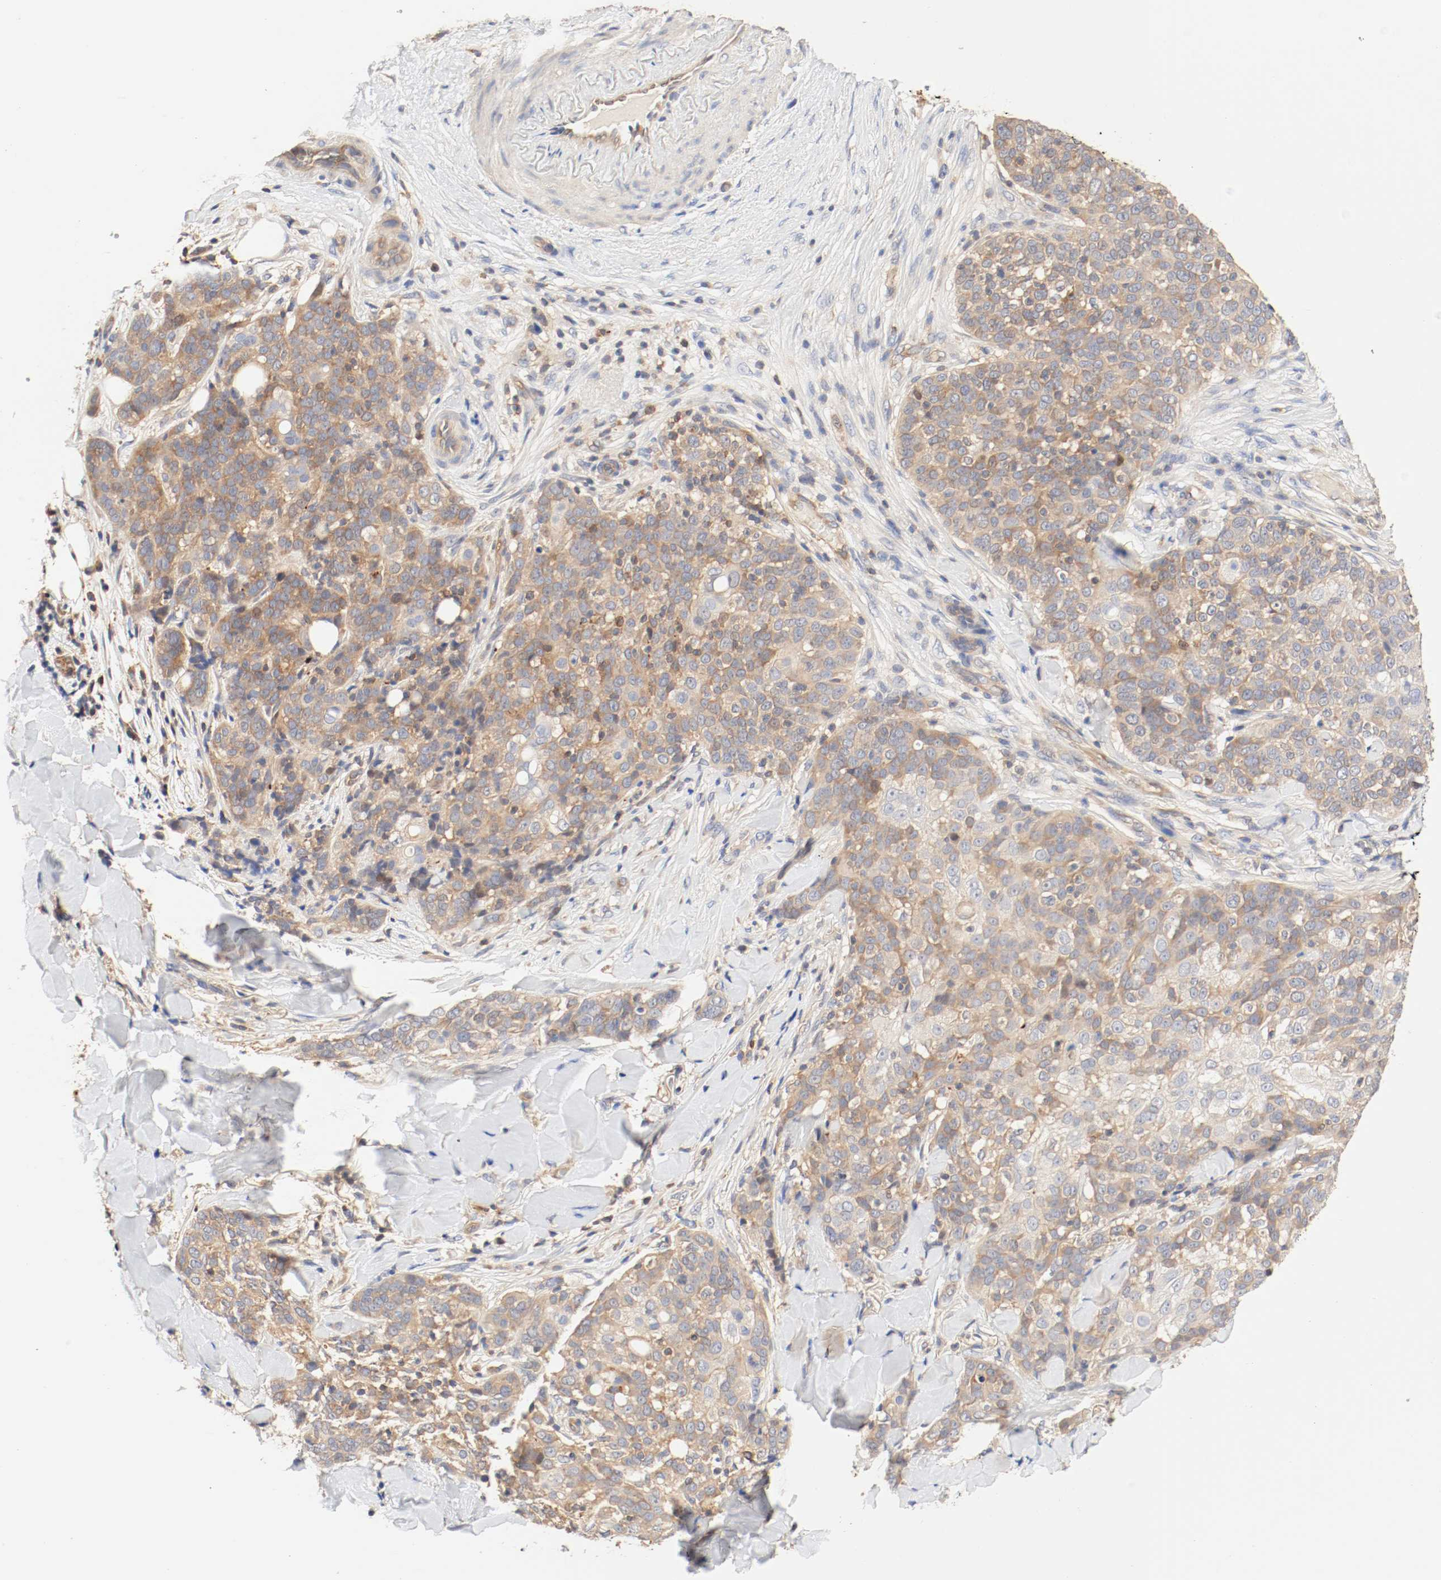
{"staining": {"intensity": "moderate", "quantity": ">75%", "location": "cytoplasmic/membranous"}, "tissue": "skin cancer", "cell_type": "Tumor cells", "image_type": "cancer", "snomed": [{"axis": "morphology", "description": "Normal tissue, NOS"}, {"axis": "morphology", "description": "Squamous cell carcinoma, NOS"}, {"axis": "topography", "description": "Skin"}], "caption": "A high-resolution photomicrograph shows IHC staining of squamous cell carcinoma (skin), which exhibits moderate cytoplasmic/membranous expression in approximately >75% of tumor cells. The protein is shown in brown color, while the nuclei are stained blue.", "gene": "GIT1", "patient": {"sex": "female", "age": 83}}